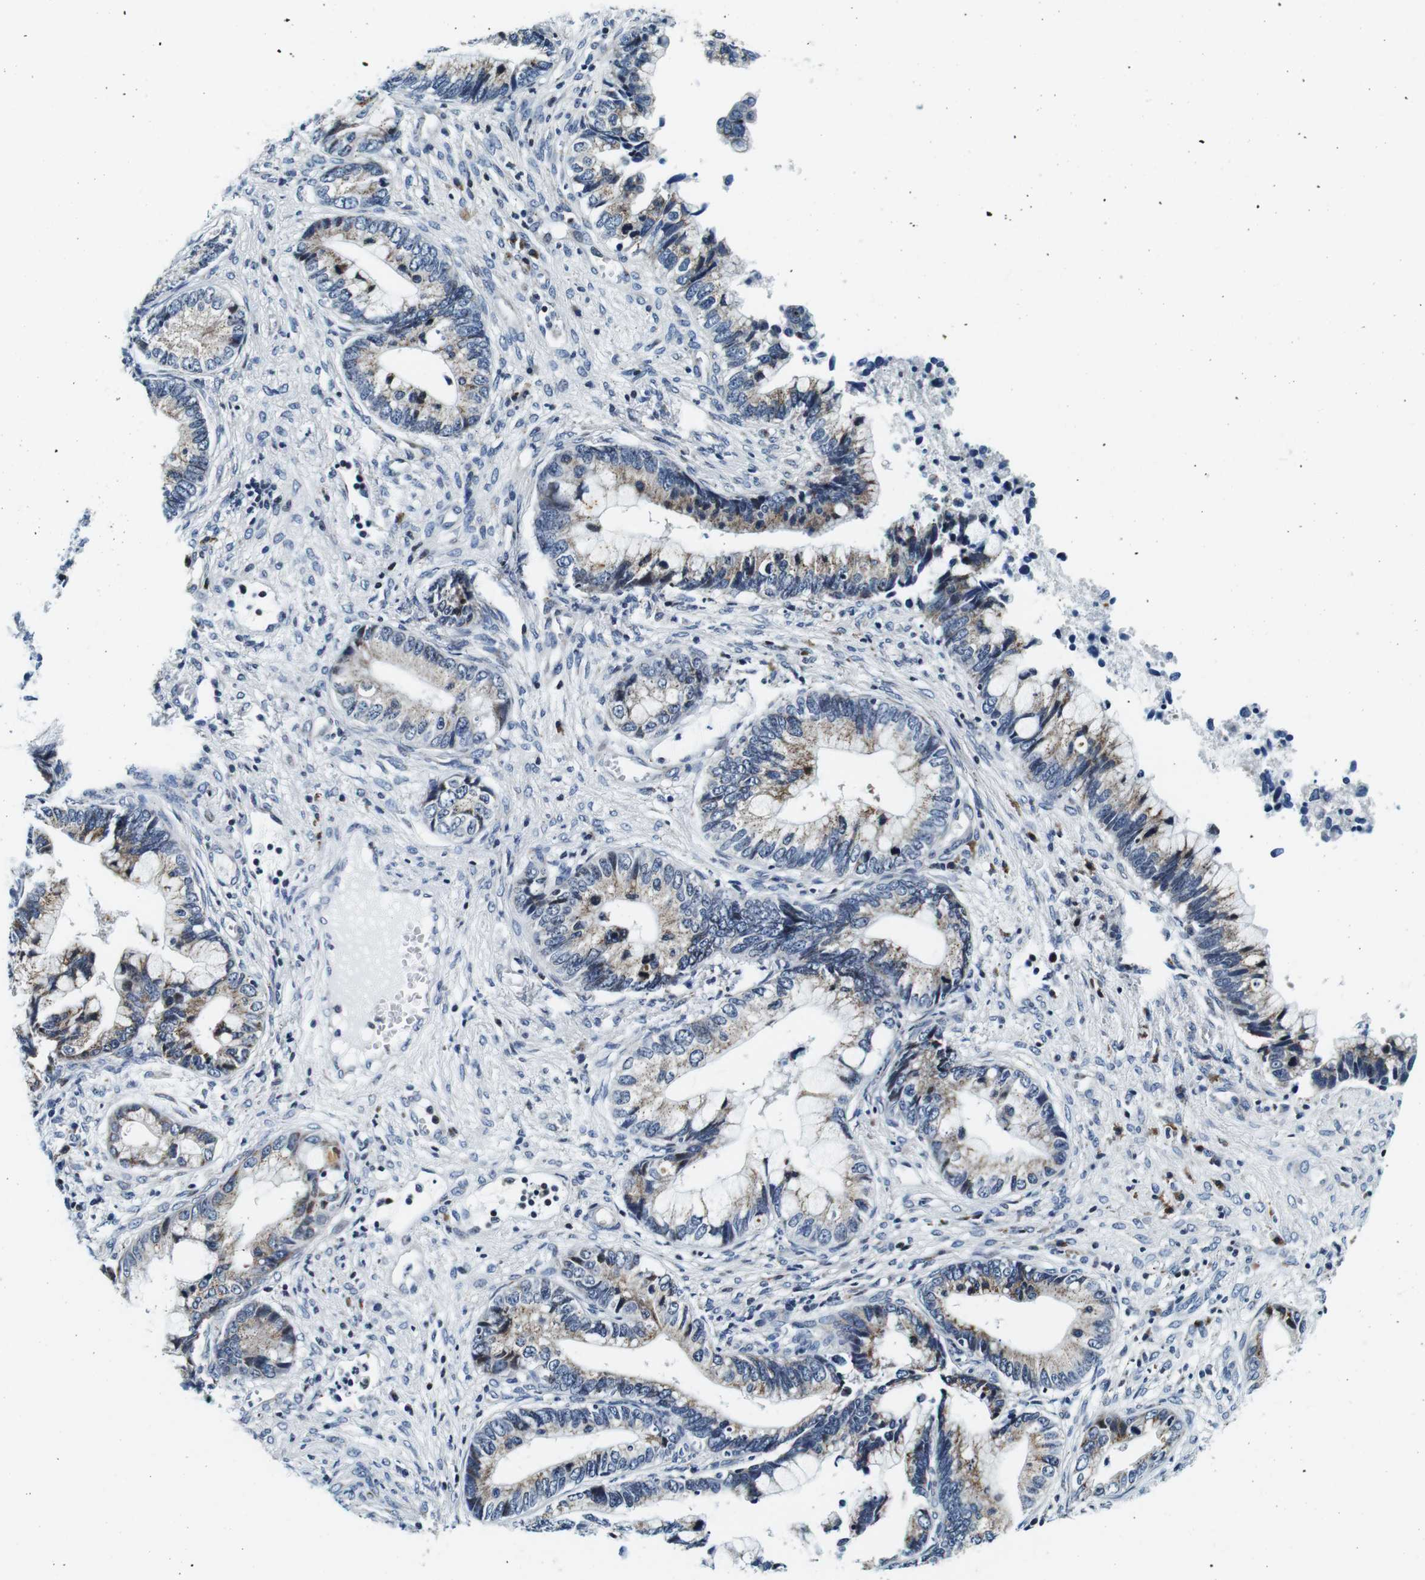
{"staining": {"intensity": "moderate", "quantity": "25%-75%", "location": "cytoplasmic/membranous"}, "tissue": "cervical cancer", "cell_type": "Tumor cells", "image_type": "cancer", "snomed": [{"axis": "morphology", "description": "Adenocarcinoma, NOS"}, {"axis": "topography", "description": "Cervix"}], "caption": "The micrograph demonstrates immunohistochemical staining of cervical adenocarcinoma. There is moderate cytoplasmic/membranous expression is appreciated in approximately 25%-75% of tumor cells. (DAB (3,3'-diaminobenzidine) IHC with brightfield microscopy, high magnification).", "gene": "FAR2", "patient": {"sex": "female", "age": 44}}